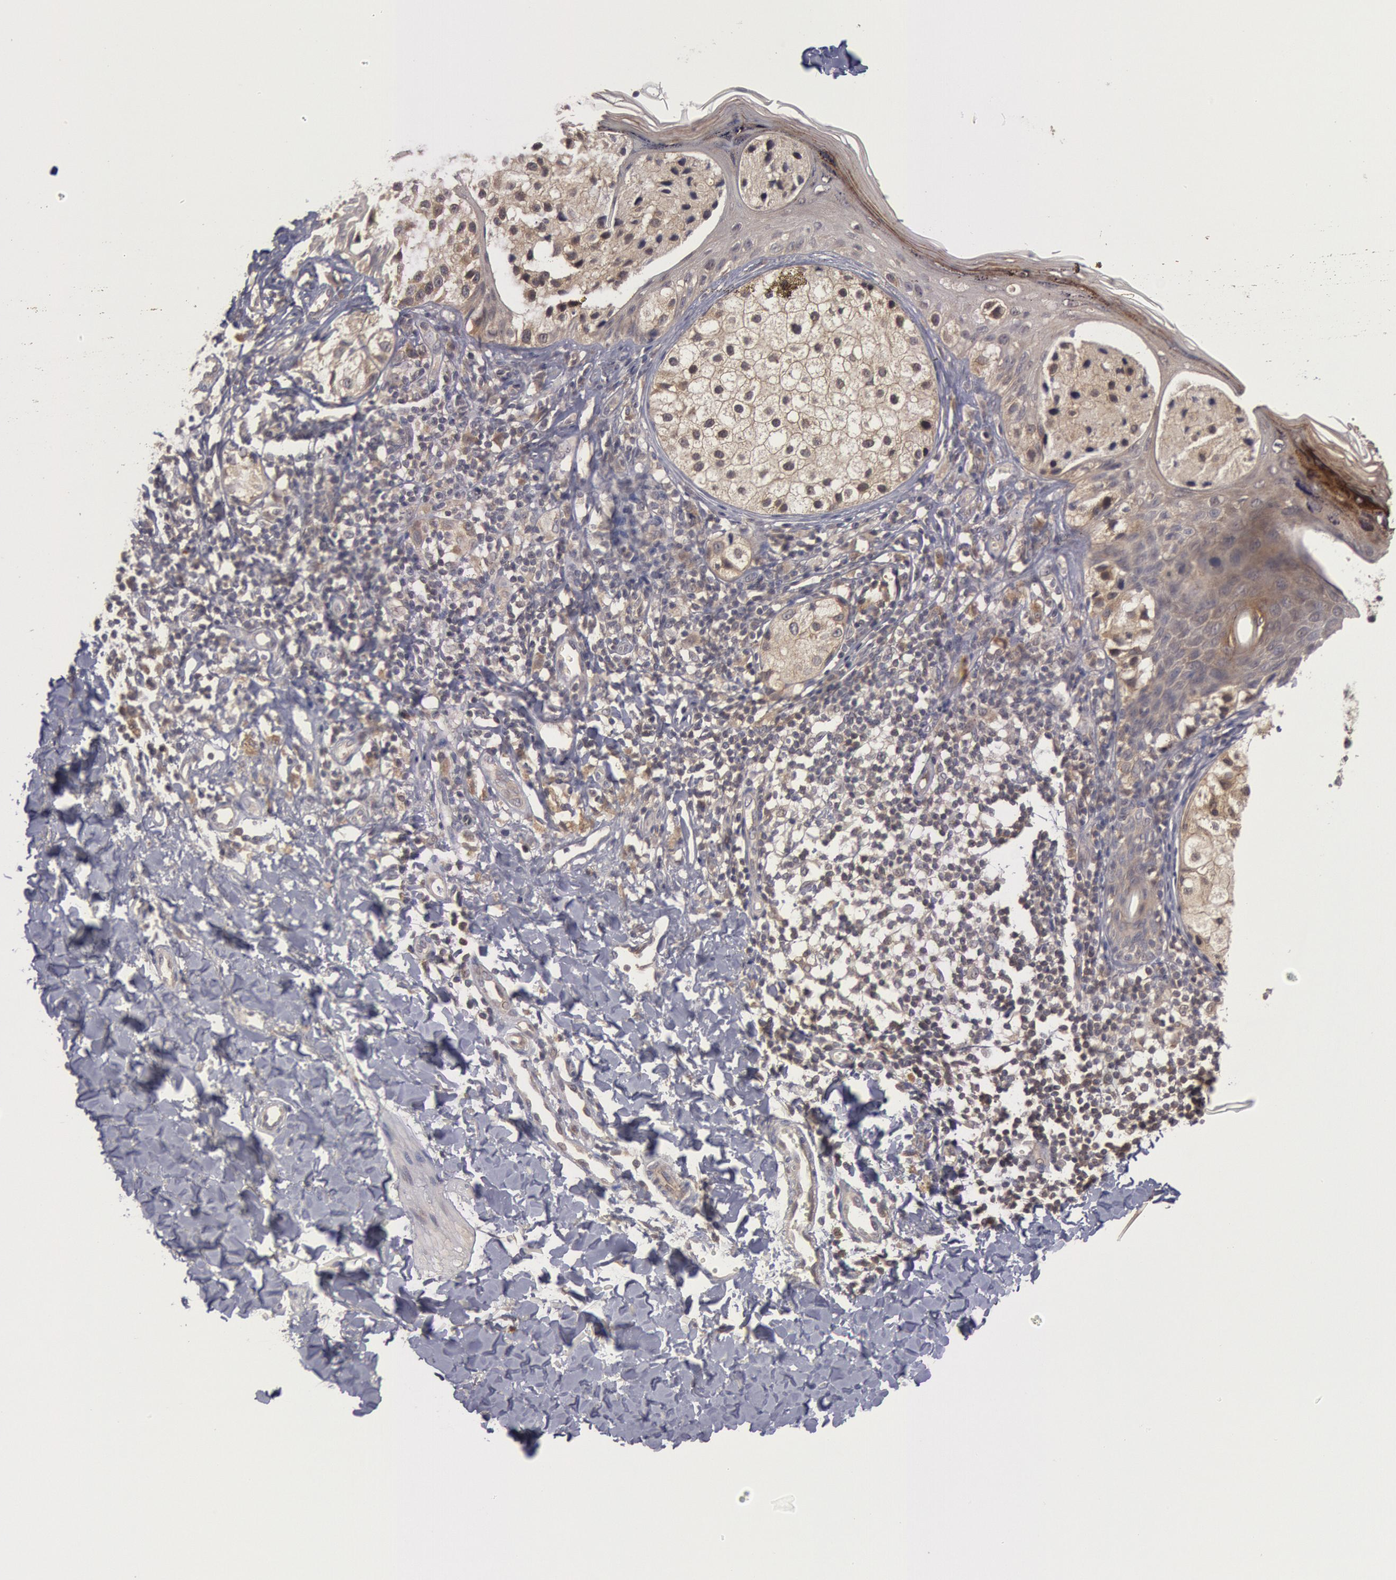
{"staining": {"intensity": "weak", "quantity": ">75%", "location": "cytoplasmic/membranous,nuclear"}, "tissue": "melanoma", "cell_type": "Tumor cells", "image_type": "cancer", "snomed": [{"axis": "morphology", "description": "Malignant melanoma, NOS"}, {"axis": "topography", "description": "Skin"}], "caption": "Immunohistochemical staining of human malignant melanoma demonstrates weak cytoplasmic/membranous and nuclear protein staining in approximately >75% of tumor cells.", "gene": "BRAF", "patient": {"sex": "male", "age": 23}}